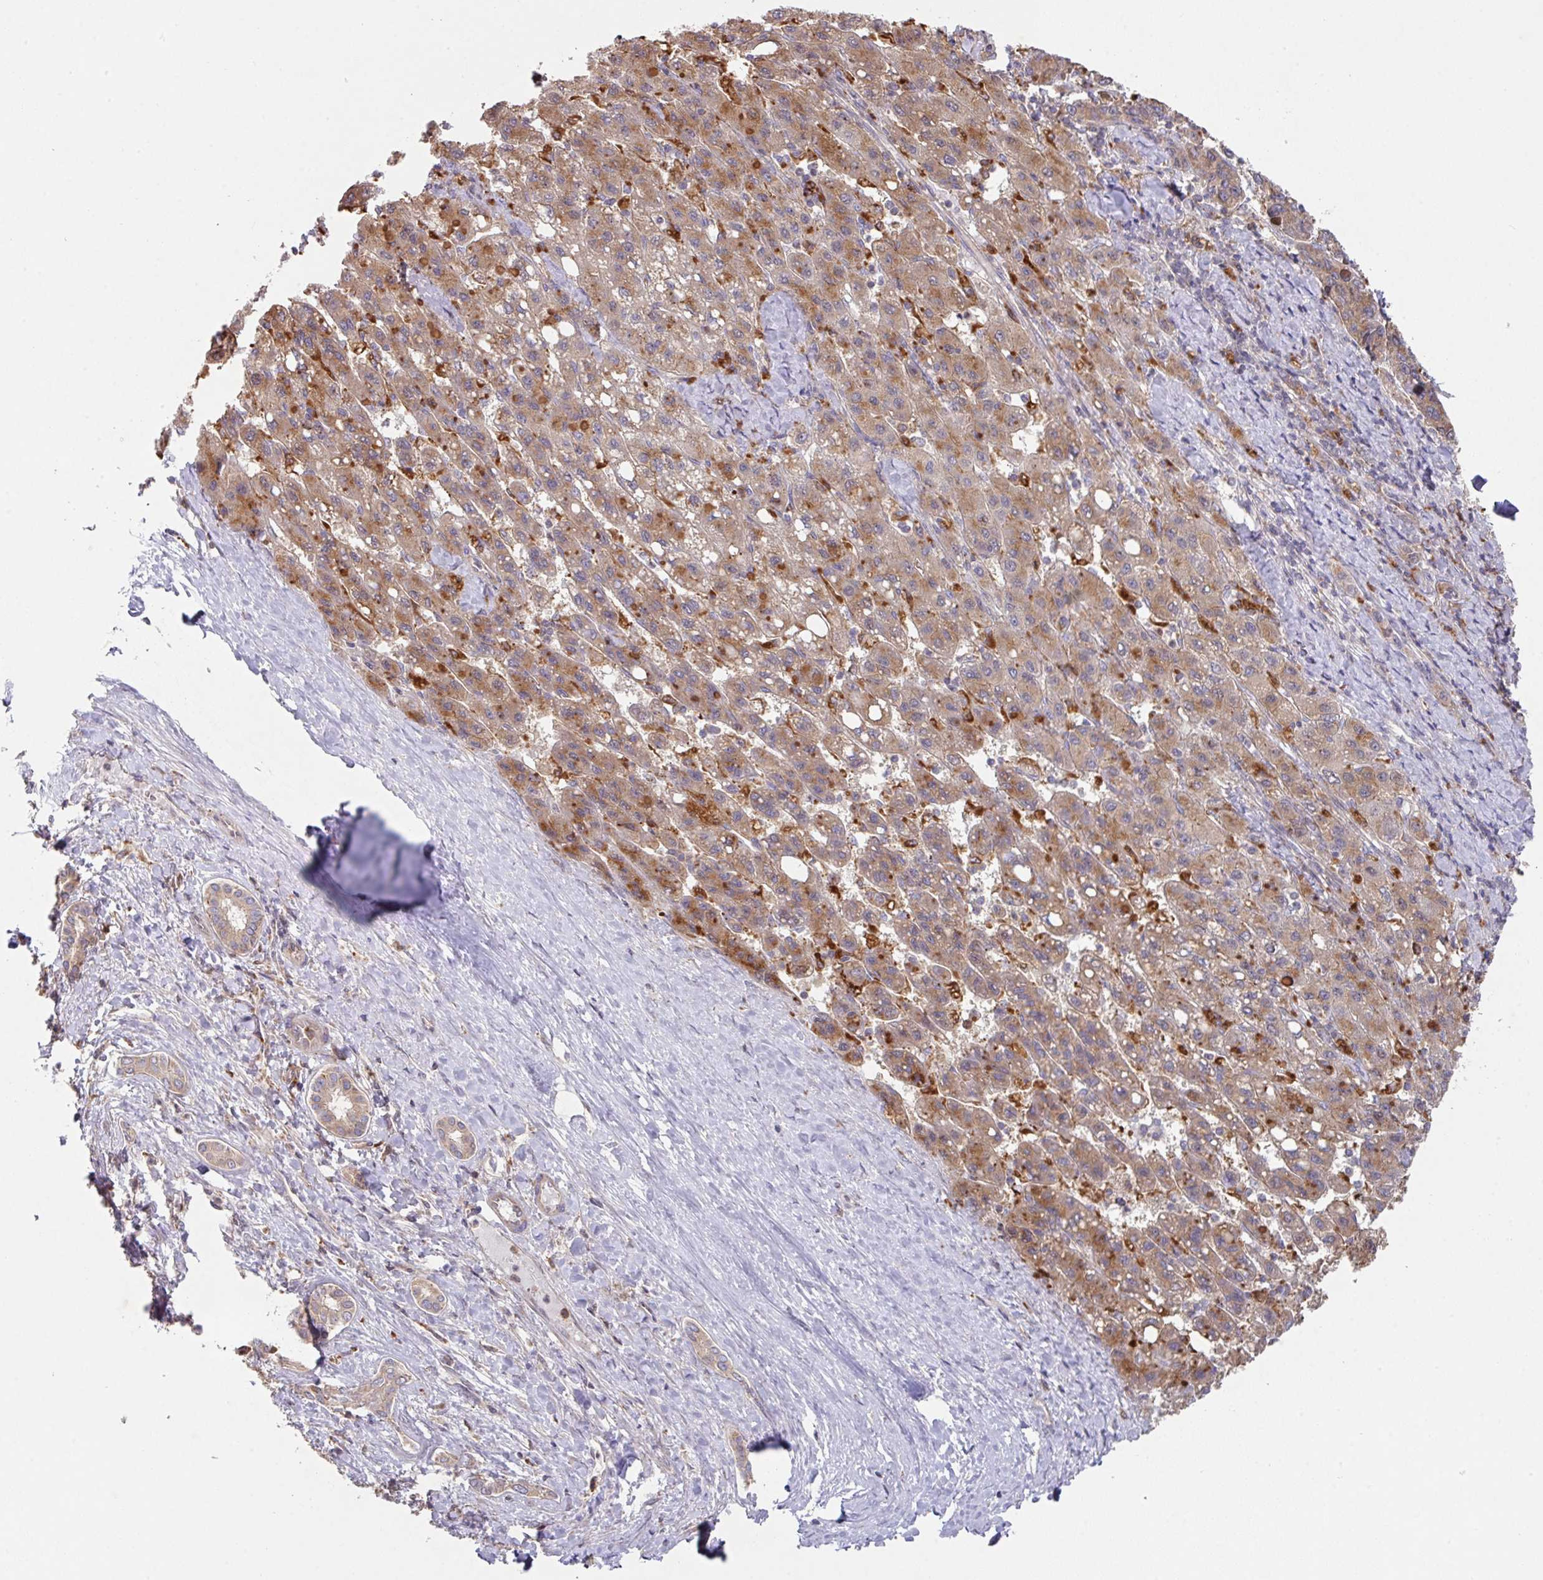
{"staining": {"intensity": "moderate", "quantity": ">75%", "location": "cytoplasmic/membranous"}, "tissue": "liver cancer", "cell_type": "Tumor cells", "image_type": "cancer", "snomed": [{"axis": "morphology", "description": "Carcinoma, Hepatocellular, NOS"}, {"axis": "topography", "description": "Liver"}], "caption": "Hepatocellular carcinoma (liver) was stained to show a protein in brown. There is medium levels of moderate cytoplasmic/membranous expression in approximately >75% of tumor cells.", "gene": "TRIM14", "patient": {"sex": "female", "age": 82}}